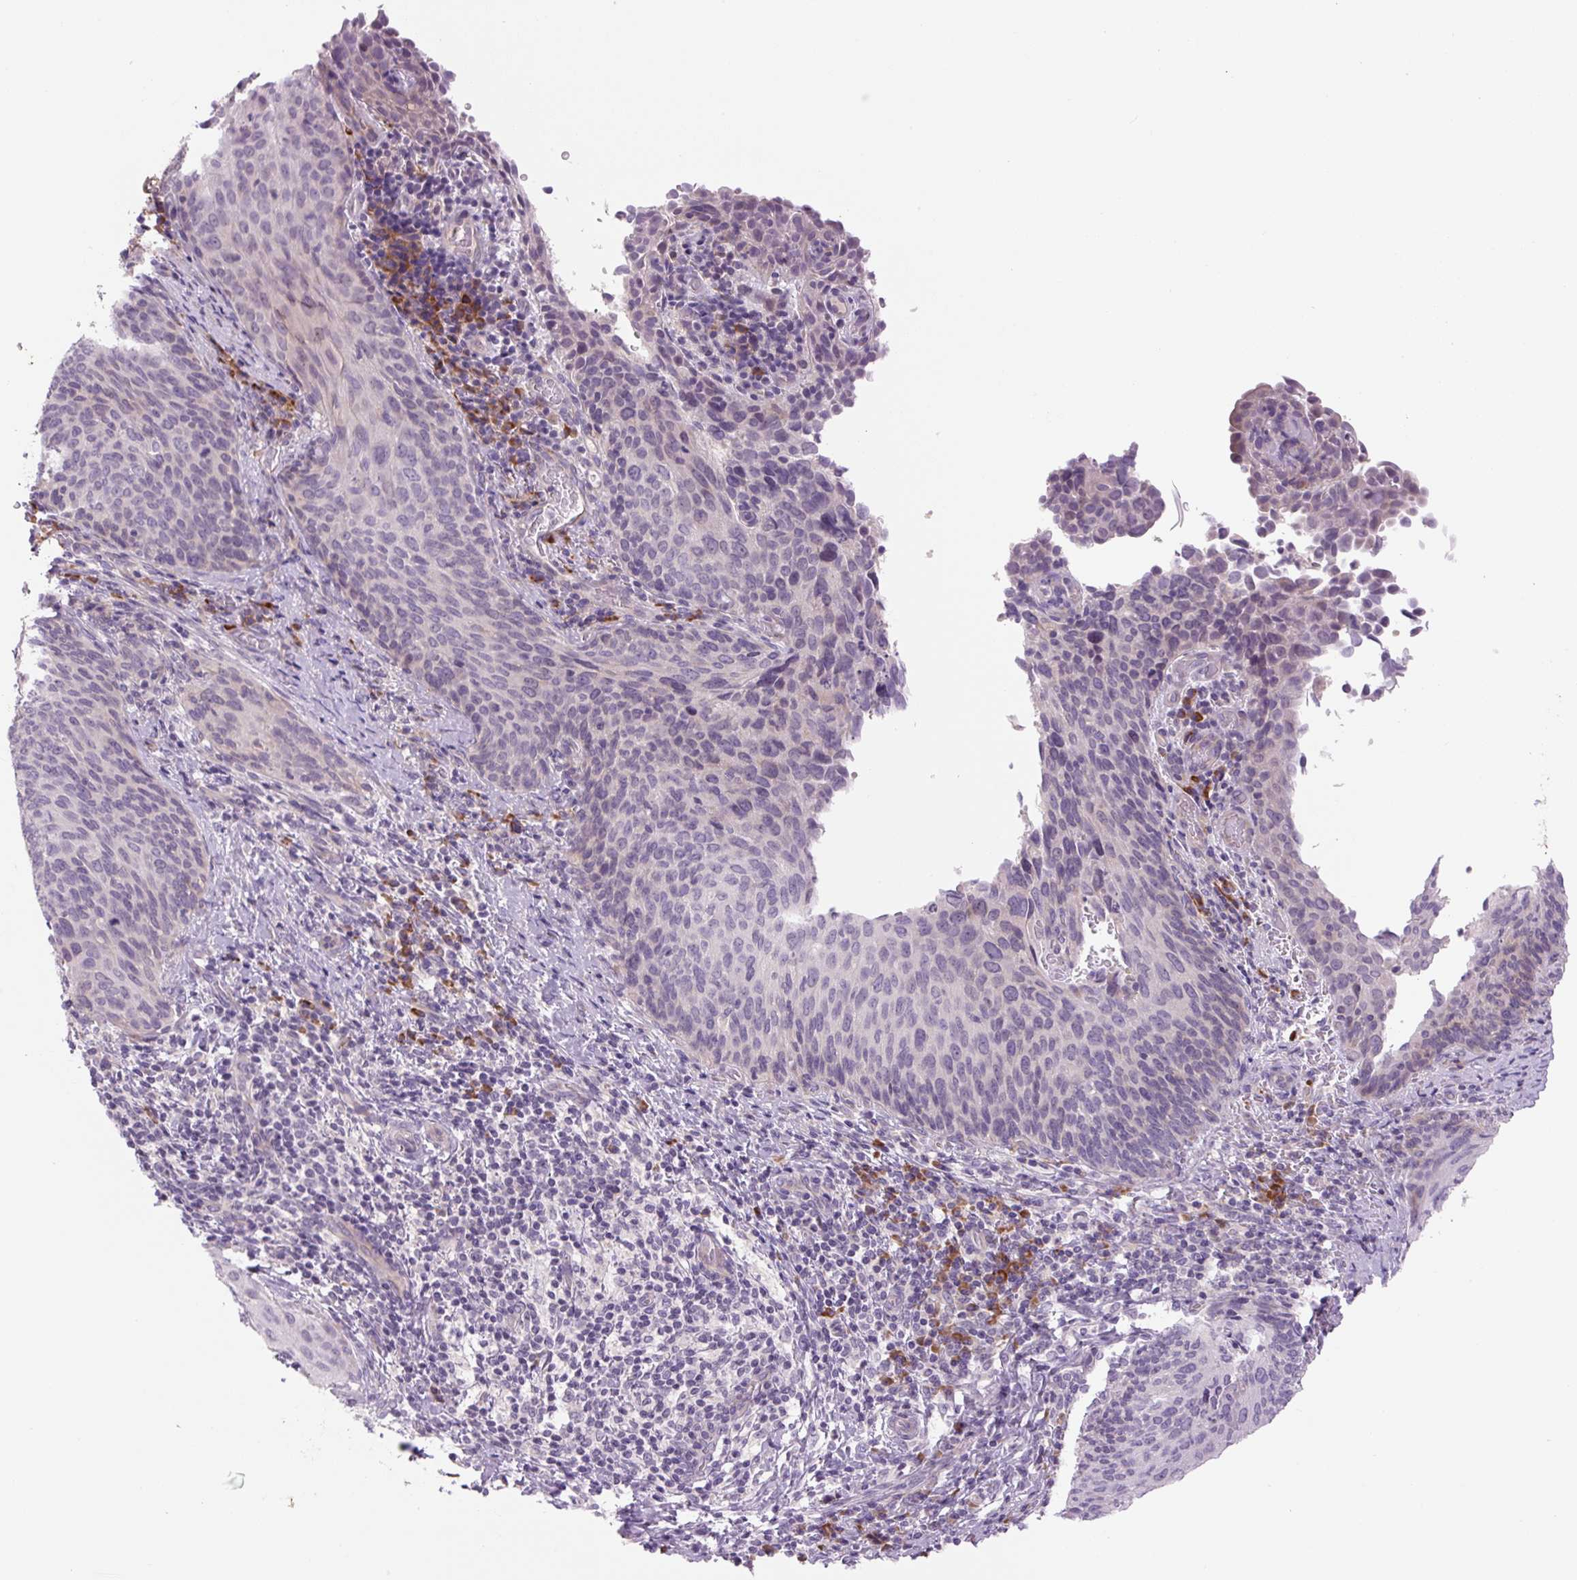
{"staining": {"intensity": "negative", "quantity": "none", "location": "none"}, "tissue": "cervical cancer", "cell_type": "Tumor cells", "image_type": "cancer", "snomed": [{"axis": "morphology", "description": "Squamous cell carcinoma, NOS"}, {"axis": "morphology", "description": "Adenocarcinoma, NOS"}, {"axis": "topography", "description": "Cervix"}], "caption": "This is a micrograph of IHC staining of cervical adenocarcinoma, which shows no positivity in tumor cells.", "gene": "TMEM100", "patient": {"sex": "female", "age": 52}}